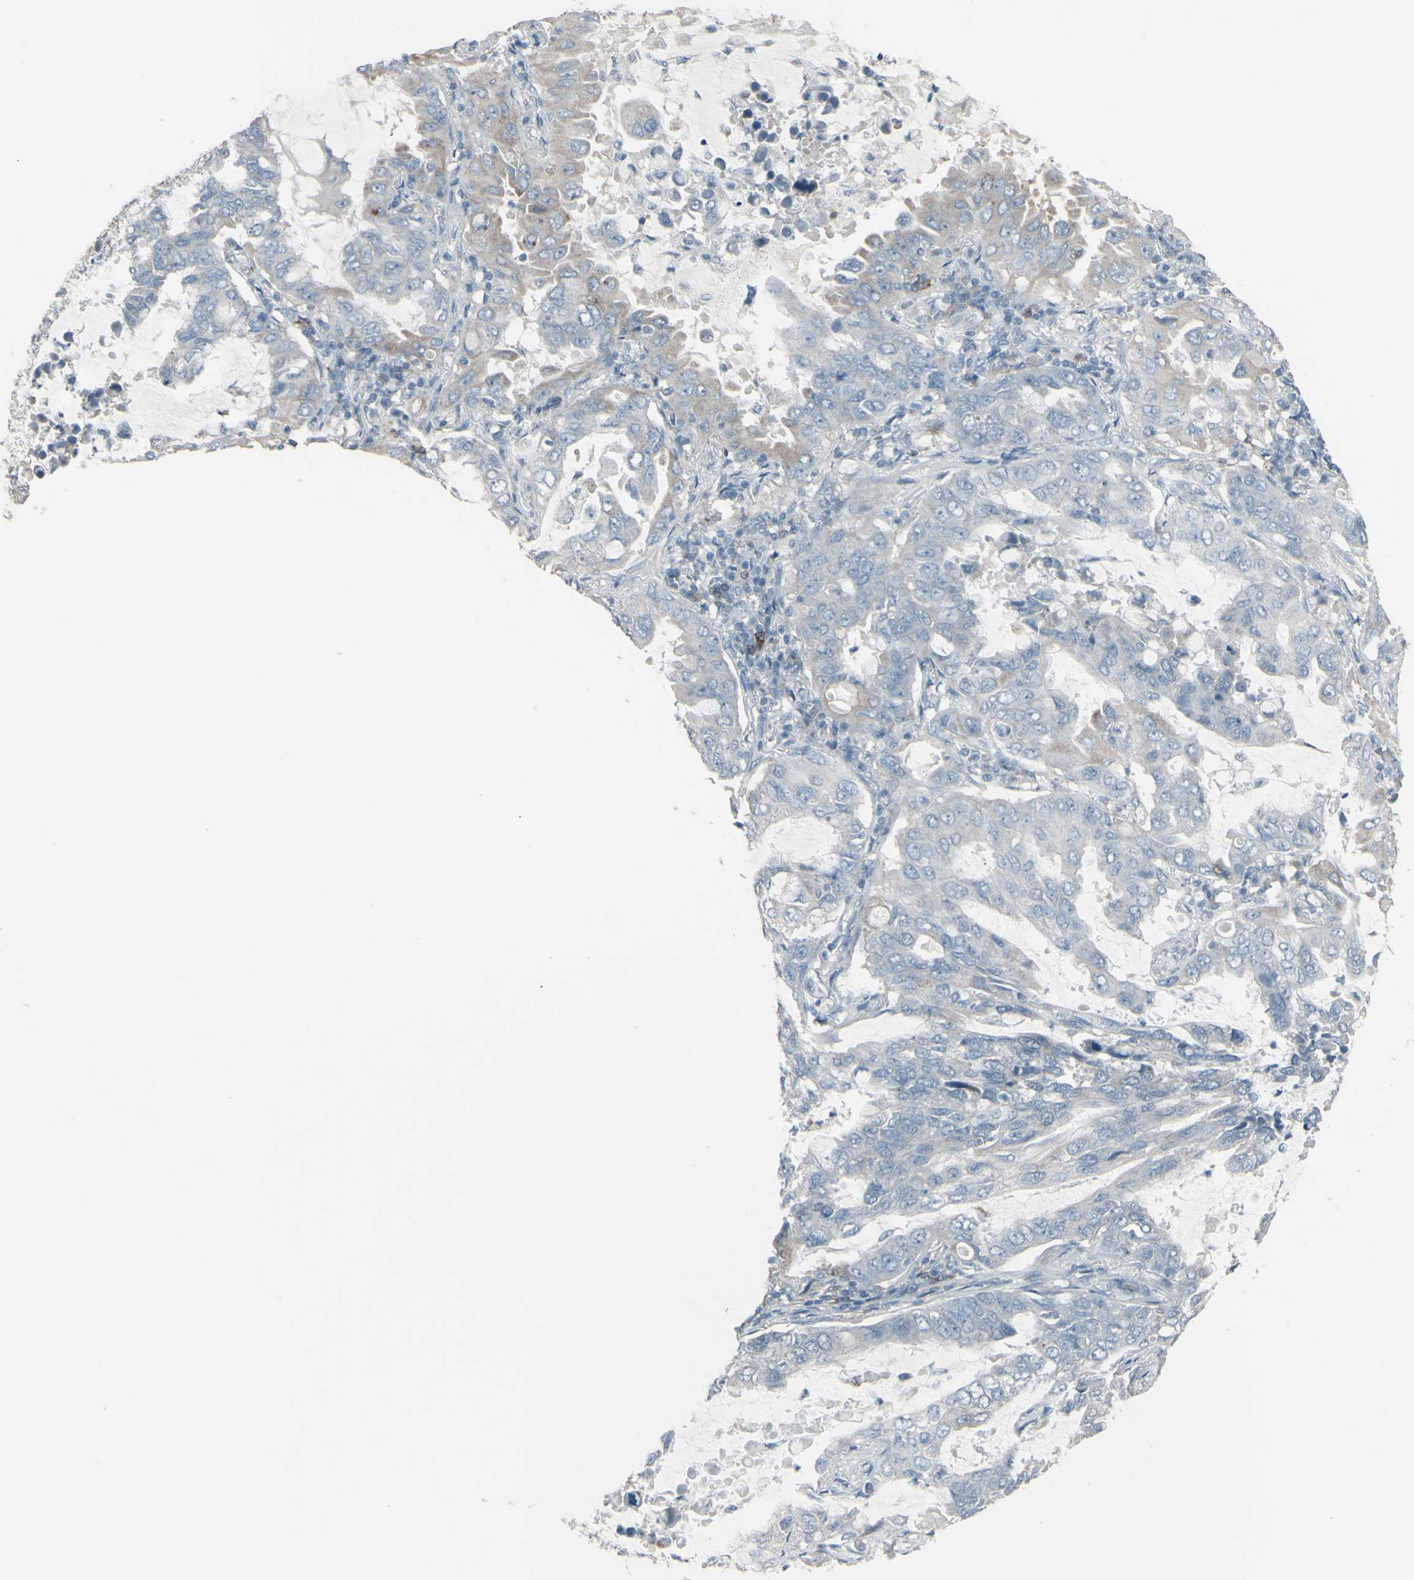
{"staining": {"intensity": "weak", "quantity": "<25%", "location": "cytoplasmic/membranous"}, "tissue": "lung cancer", "cell_type": "Tumor cells", "image_type": "cancer", "snomed": [{"axis": "morphology", "description": "Adenocarcinoma, NOS"}, {"axis": "topography", "description": "Lung"}], "caption": "Immunohistochemistry (IHC) of human lung cancer (adenocarcinoma) reveals no staining in tumor cells.", "gene": "CD79B", "patient": {"sex": "male", "age": 64}}